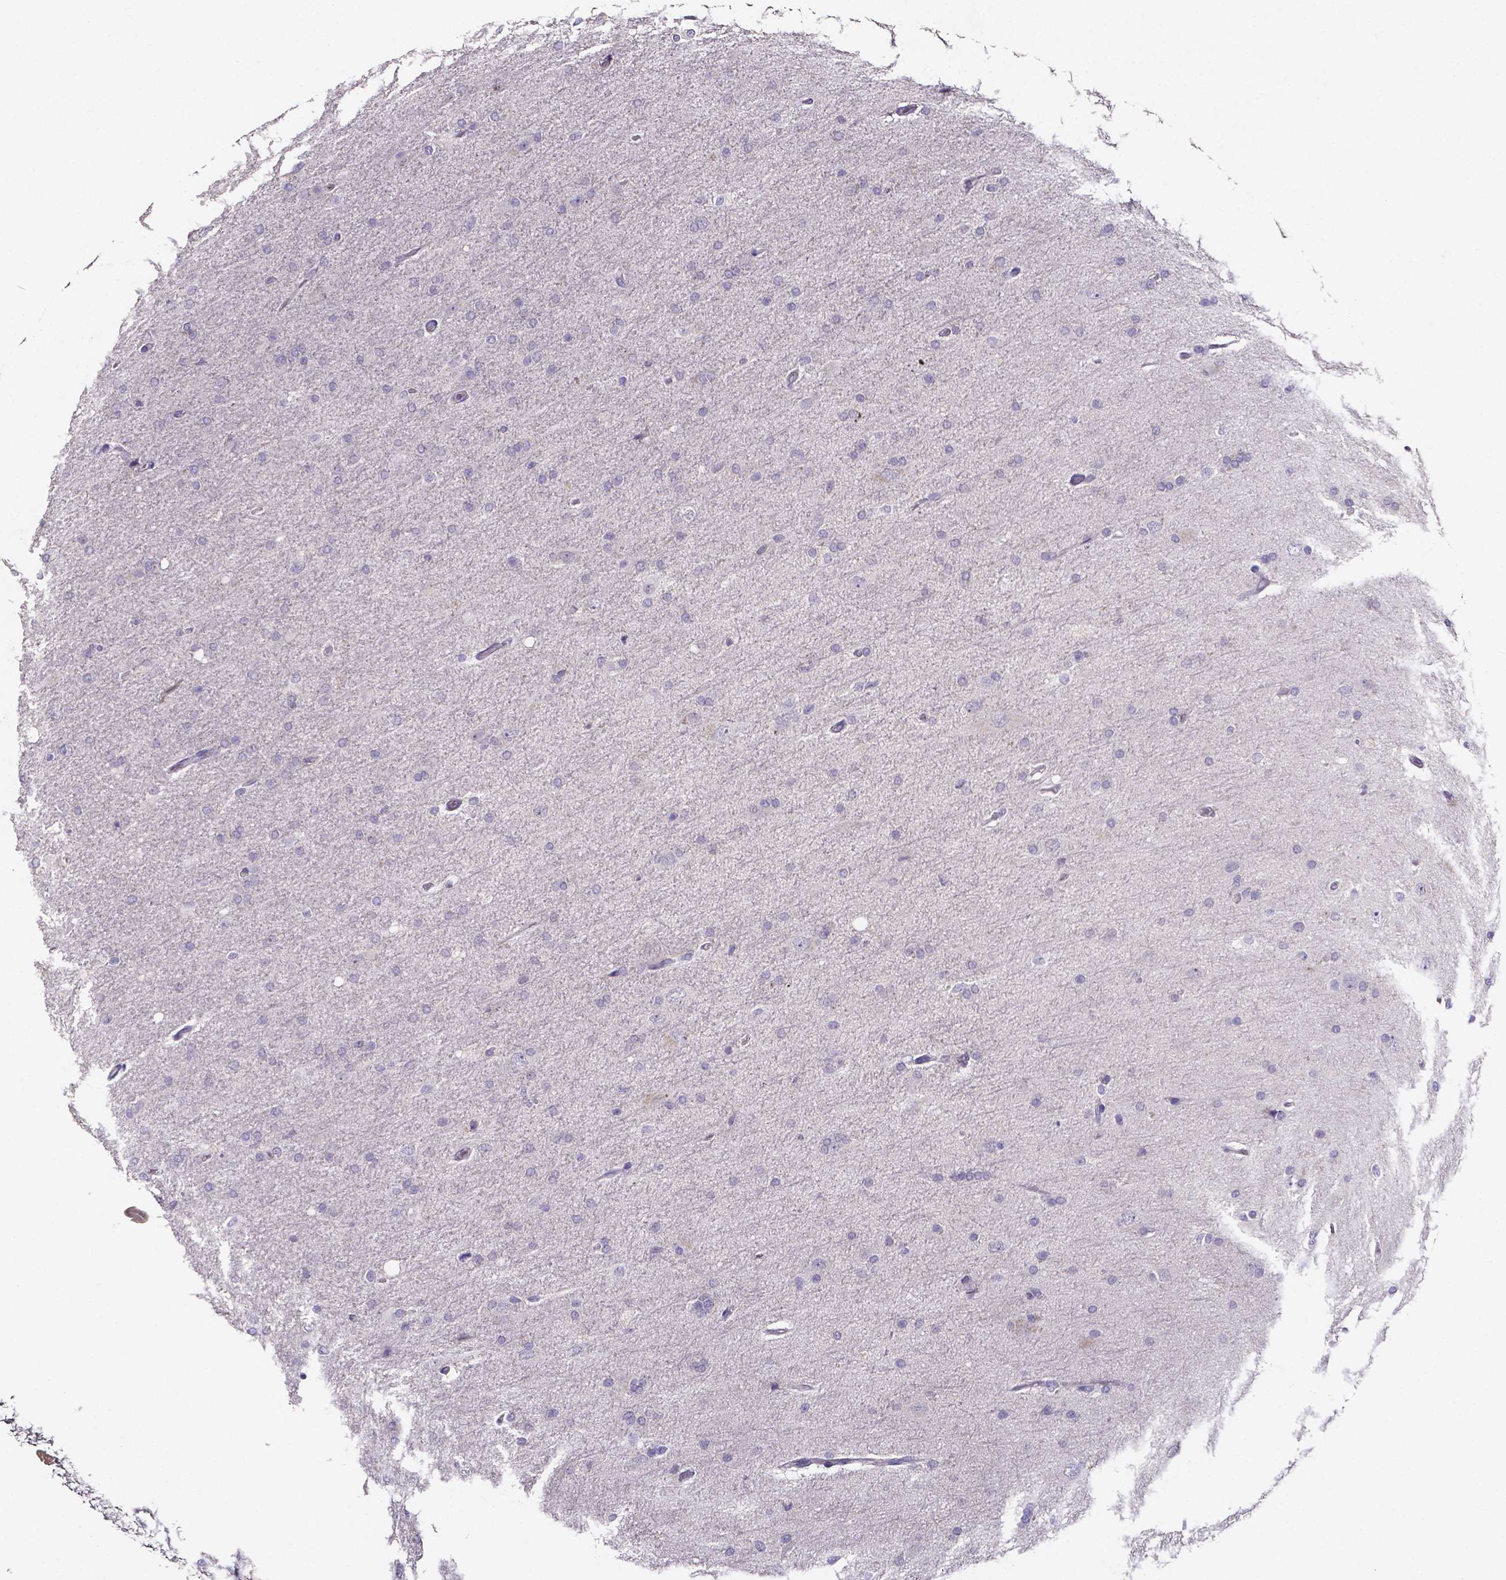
{"staining": {"intensity": "negative", "quantity": "none", "location": "none"}, "tissue": "glioma", "cell_type": "Tumor cells", "image_type": "cancer", "snomed": [{"axis": "morphology", "description": "Glioma, malignant, High grade"}, {"axis": "topography", "description": "Cerebral cortex"}], "caption": "The histopathology image reveals no staining of tumor cells in glioma.", "gene": "SPOCD1", "patient": {"sex": "male", "age": 70}}